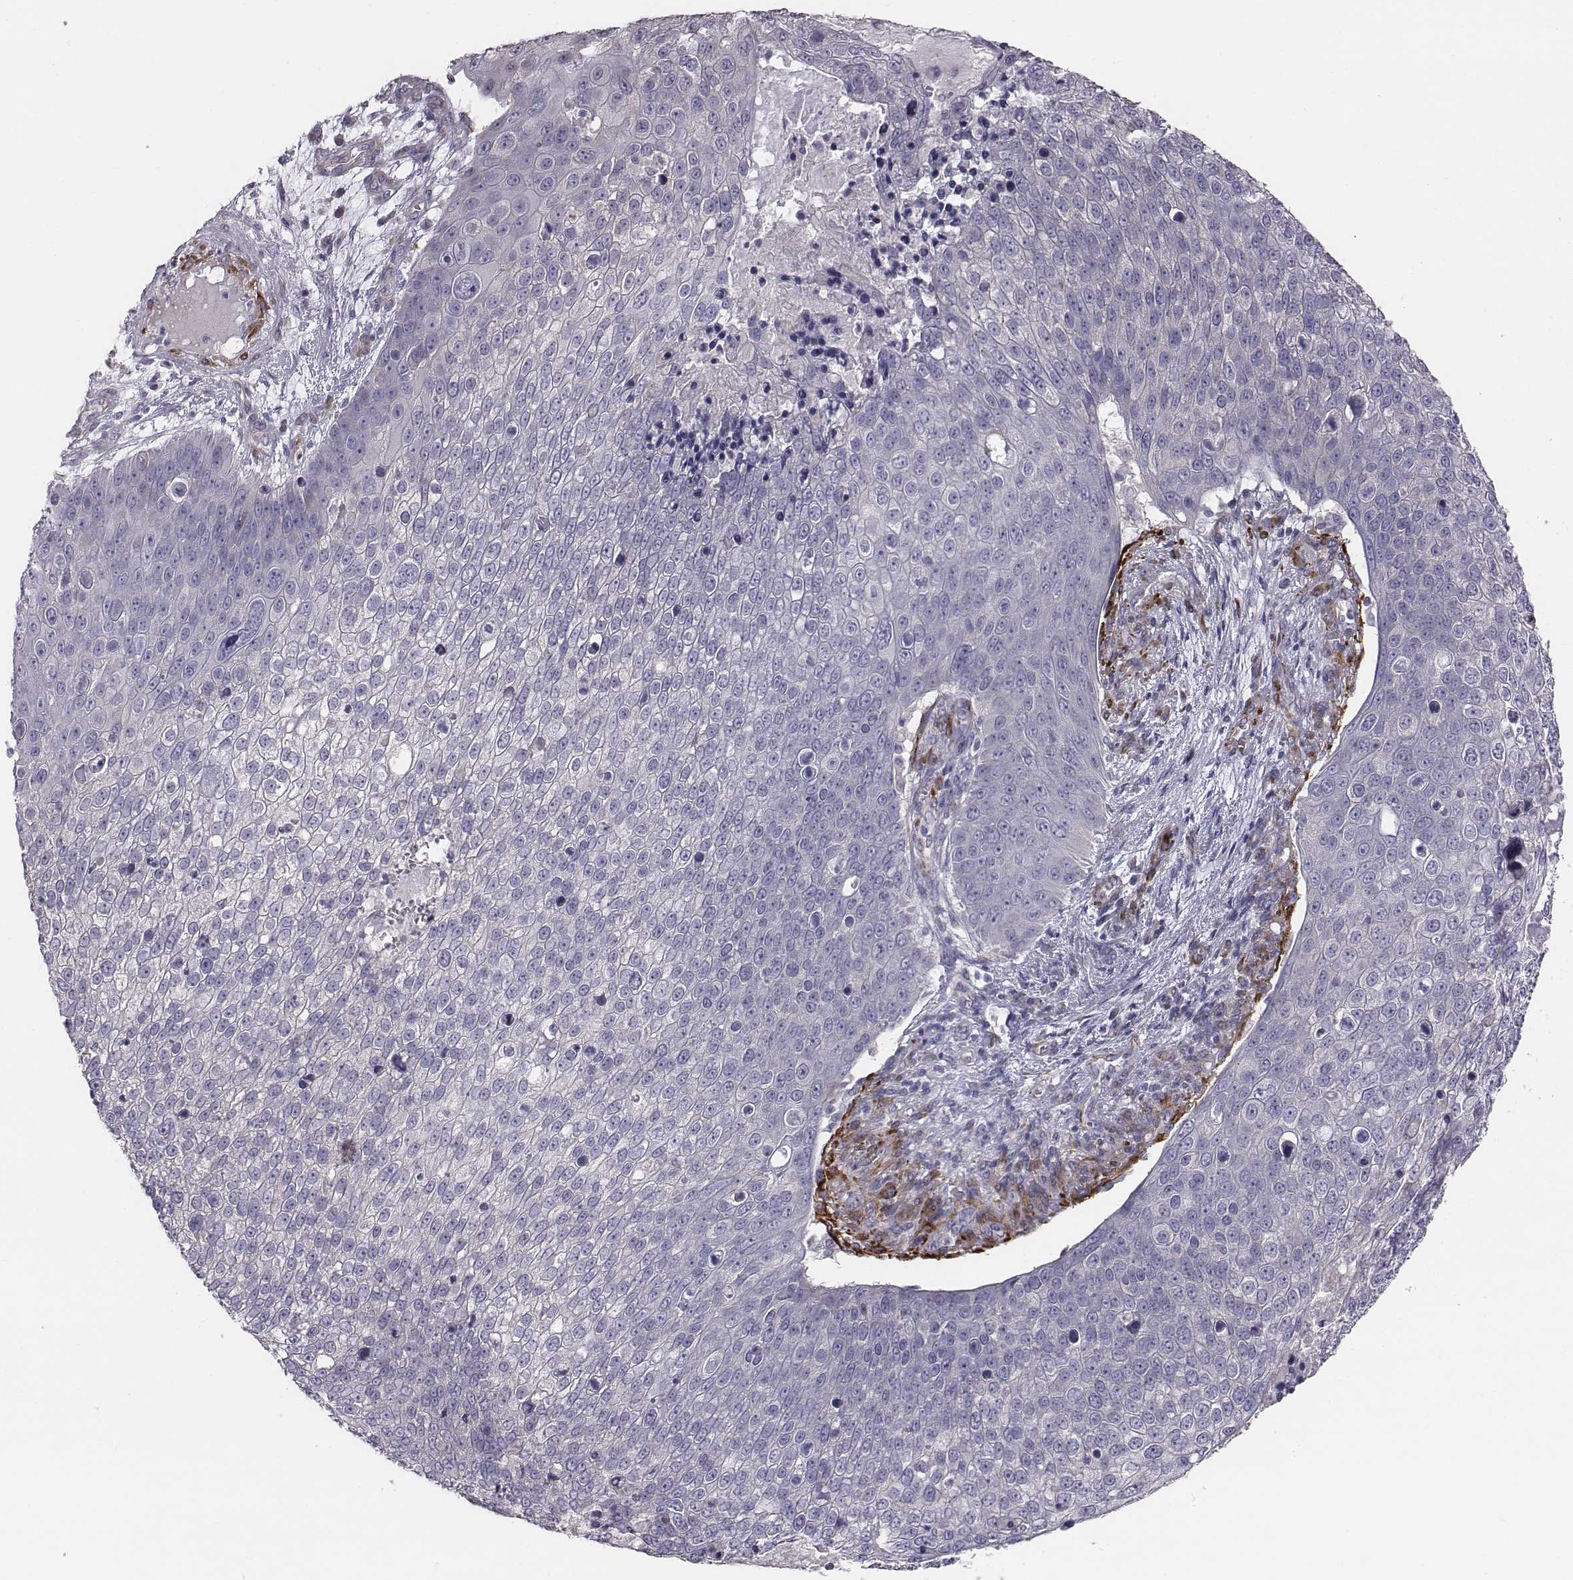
{"staining": {"intensity": "negative", "quantity": "none", "location": "none"}, "tissue": "skin cancer", "cell_type": "Tumor cells", "image_type": "cancer", "snomed": [{"axis": "morphology", "description": "Squamous cell carcinoma, NOS"}, {"axis": "topography", "description": "Skin"}], "caption": "Immunohistochemistry histopathology image of skin cancer (squamous cell carcinoma) stained for a protein (brown), which displays no staining in tumor cells. (DAB (3,3'-diaminobenzidine) immunohistochemistry with hematoxylin counter stain).", "gene": "PRKCZ", "patient": {"sex": "male", "age": 71}}